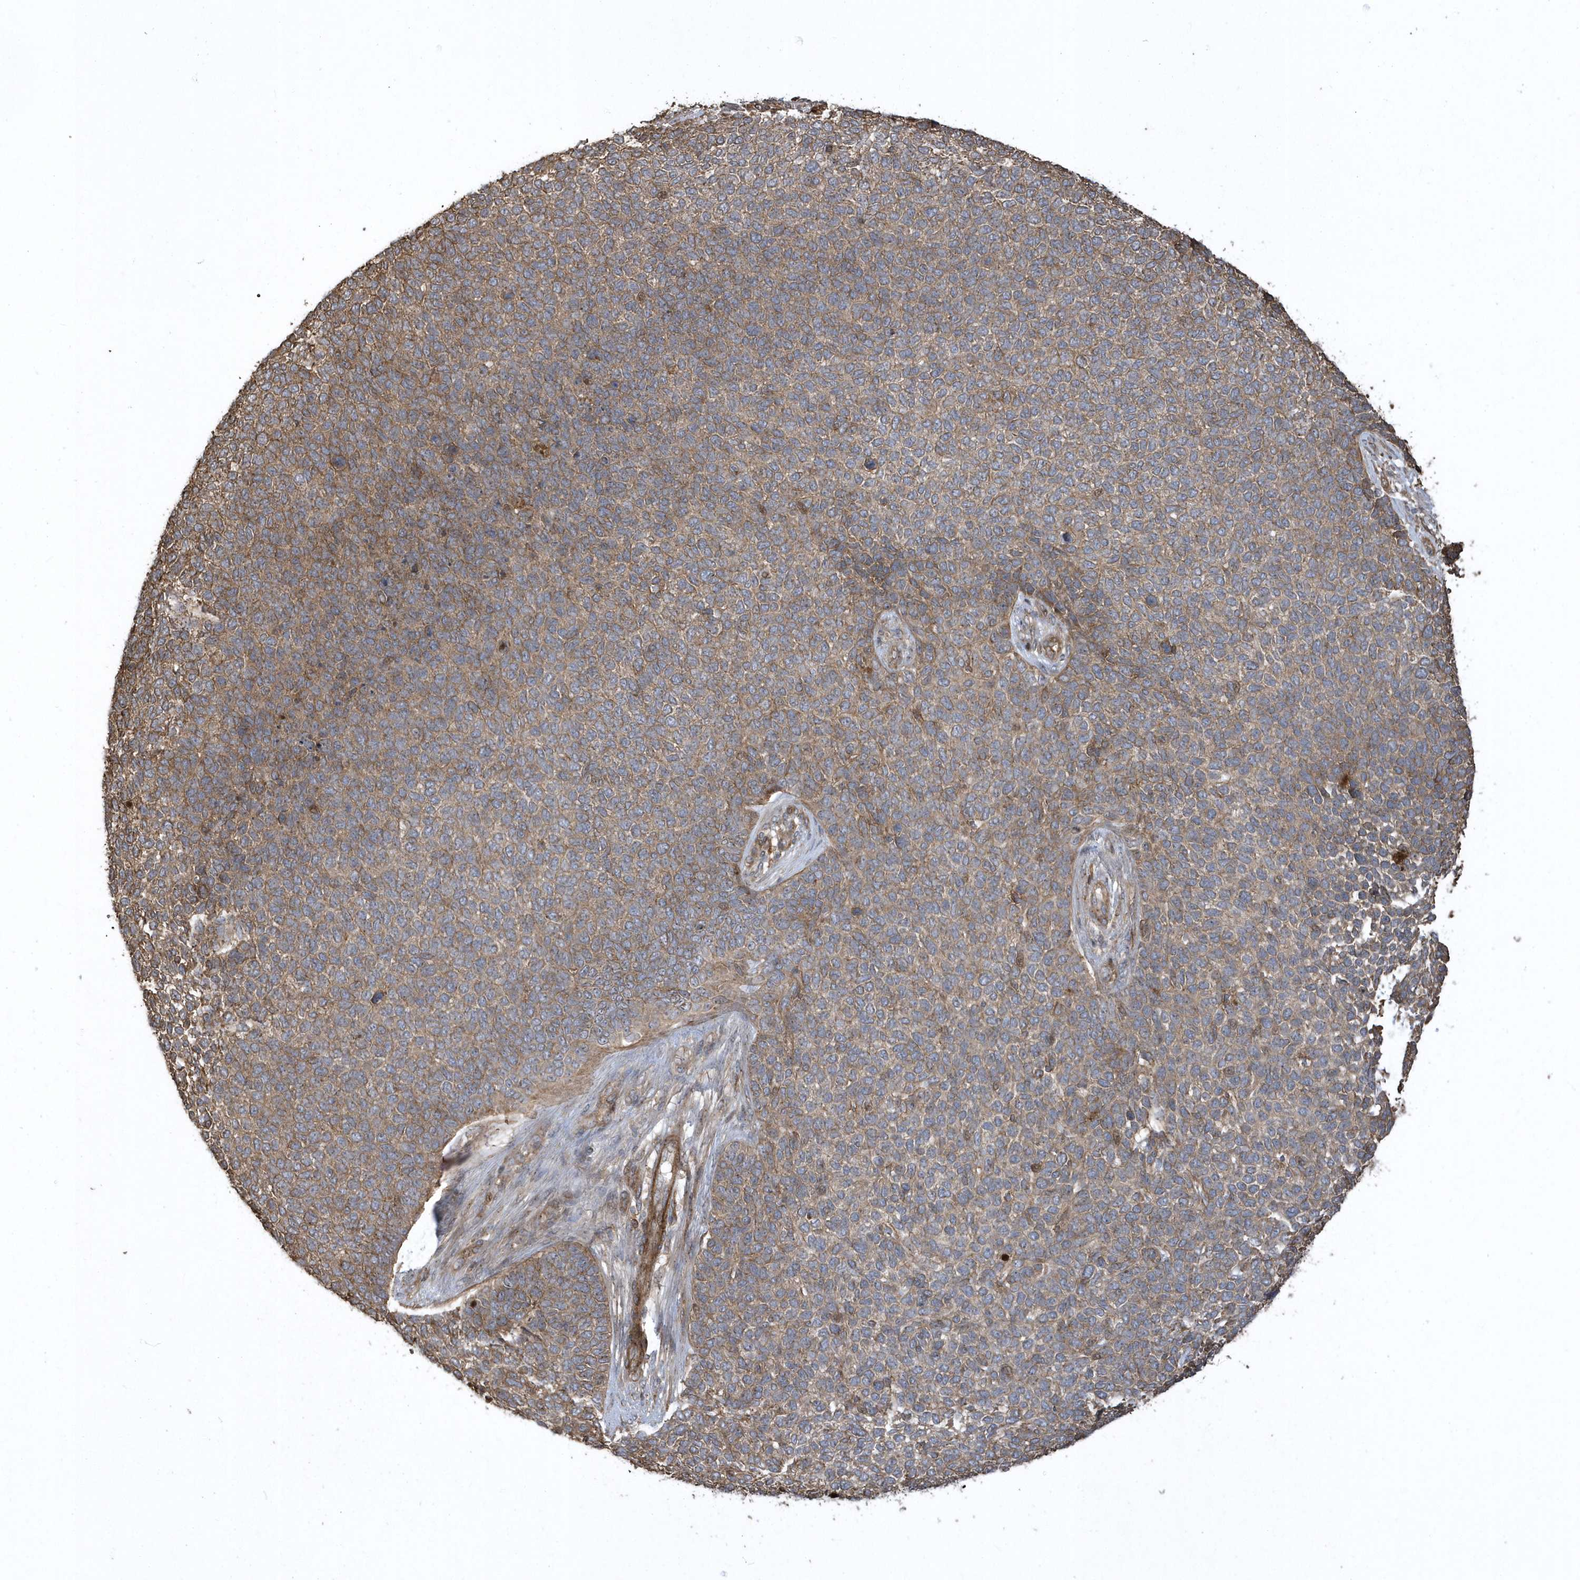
{"staining": {"intensity": "weak", "quantity": ">75%", "location": "cytoplasmic/membranous"}, "tissue": "skin cancer", "cell_type": "Tumor cells", "image_type": "cancer", "snomed": [{"axis": "morphology", "description": "Basal cell carcinoma"}, {"axis": "topography", "description": "Skin"}], "caption": "Approximately >75% of tumor cells in skin cancer exhibit weak cytoplasmic/membranous protein positivity as visualized by brown immunohistochemical staining.", "gene": "SENP8", "patient": {"sex": "female", "age": 84}}